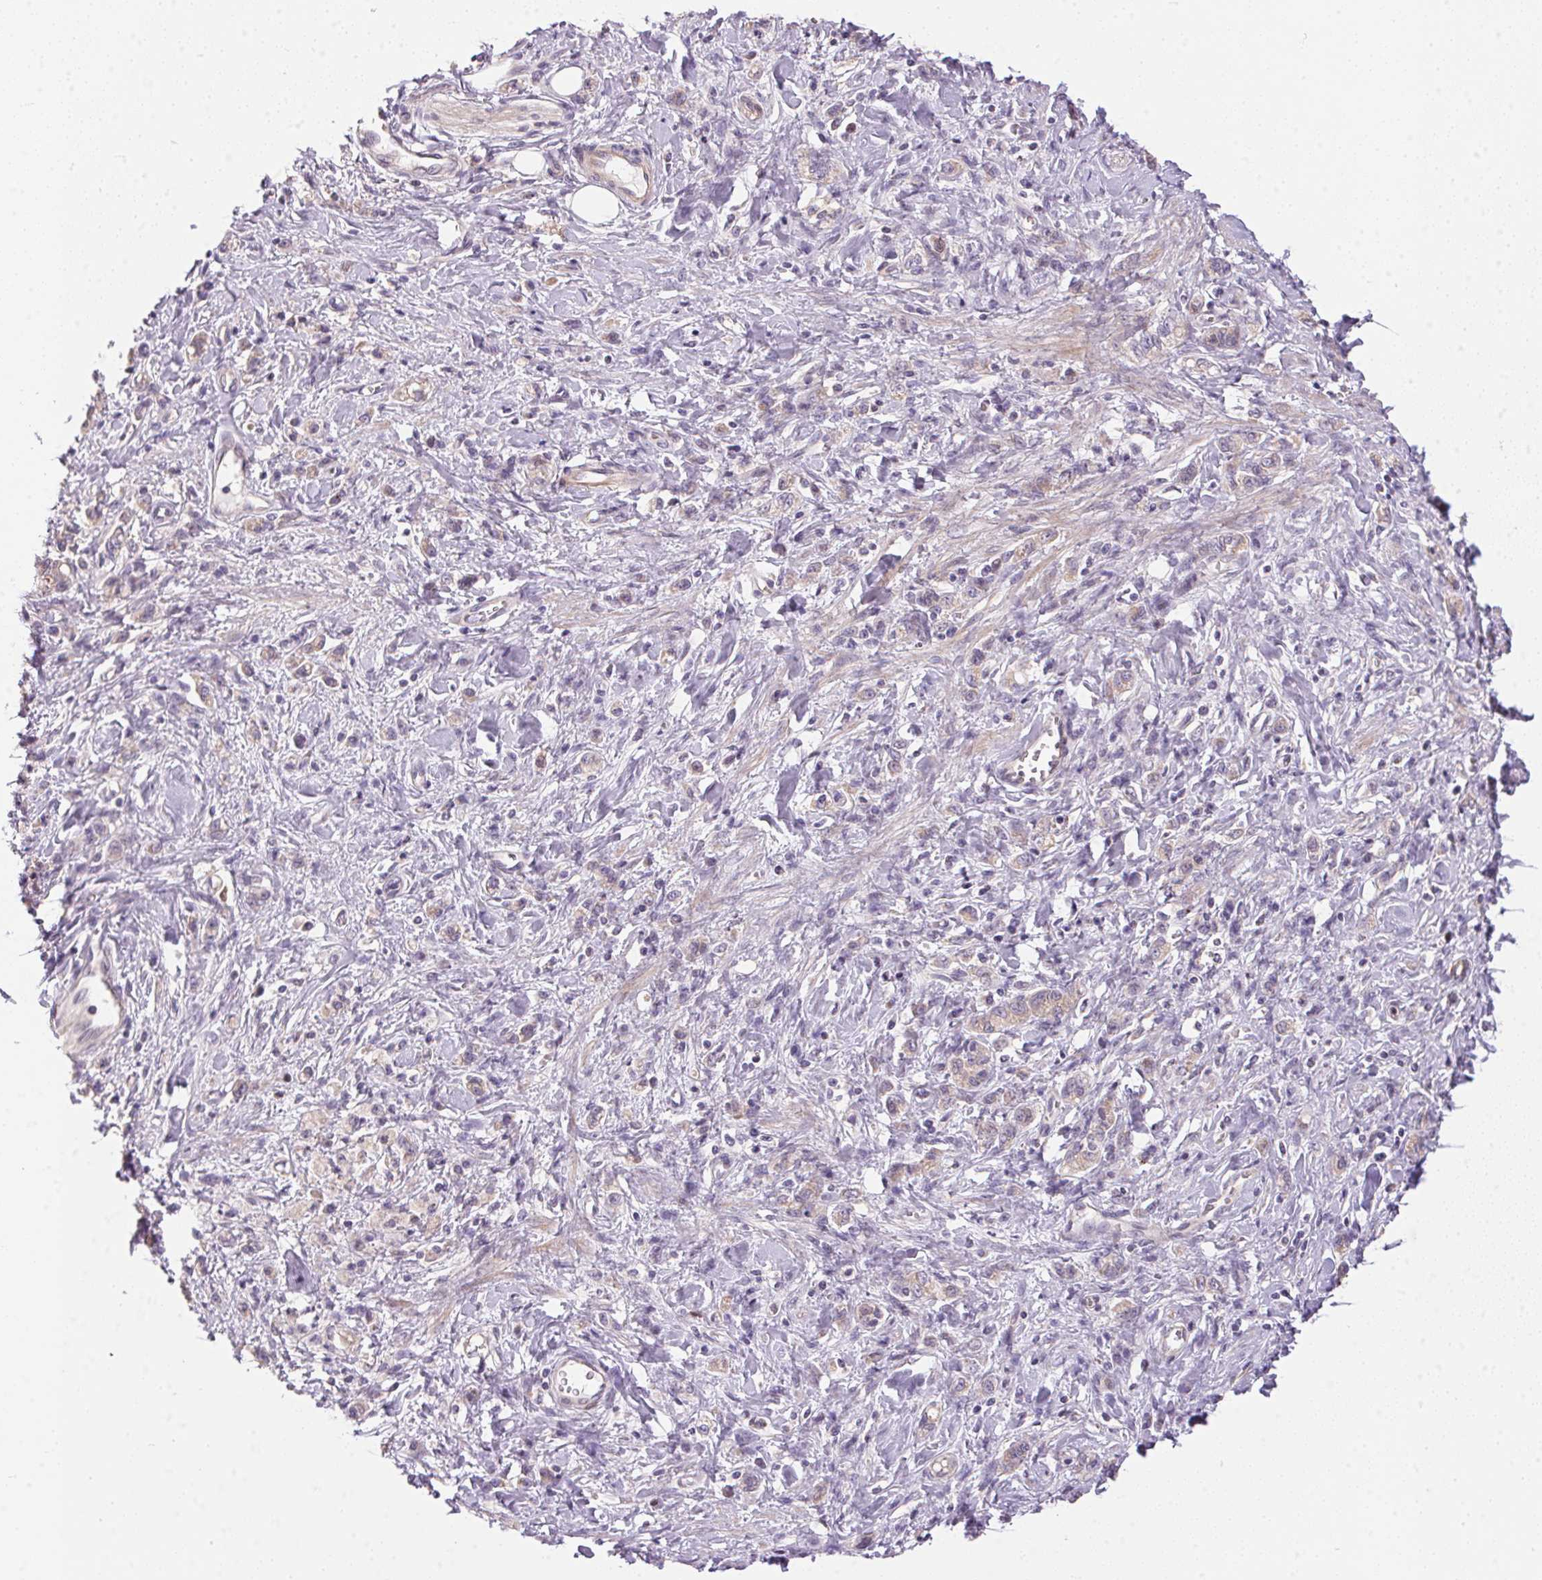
{"staining": {"intensity": "negative", "quantity": "none", "location": "none"}, "tissue": "stomach cancer", "cell_type": "Tumor cells", "image_type": "cancer", "snomed": [{"axis": "morphology", "description": "Adenocarcinoma, NOS"}, {"axis": "topography", "description": "Stomach"}], "caption": "IHC of stomach adenocarcinoma shows no expression in tumor cells. (Stains: DAB (3,3'-diaminobenzidine) immunohistochemistry with hematoxylin counter stain, Microscopy: brightfield microscopy at high magnification).", "gene": "UNC13B", "patient": {"sex": "male", "age": 77}}